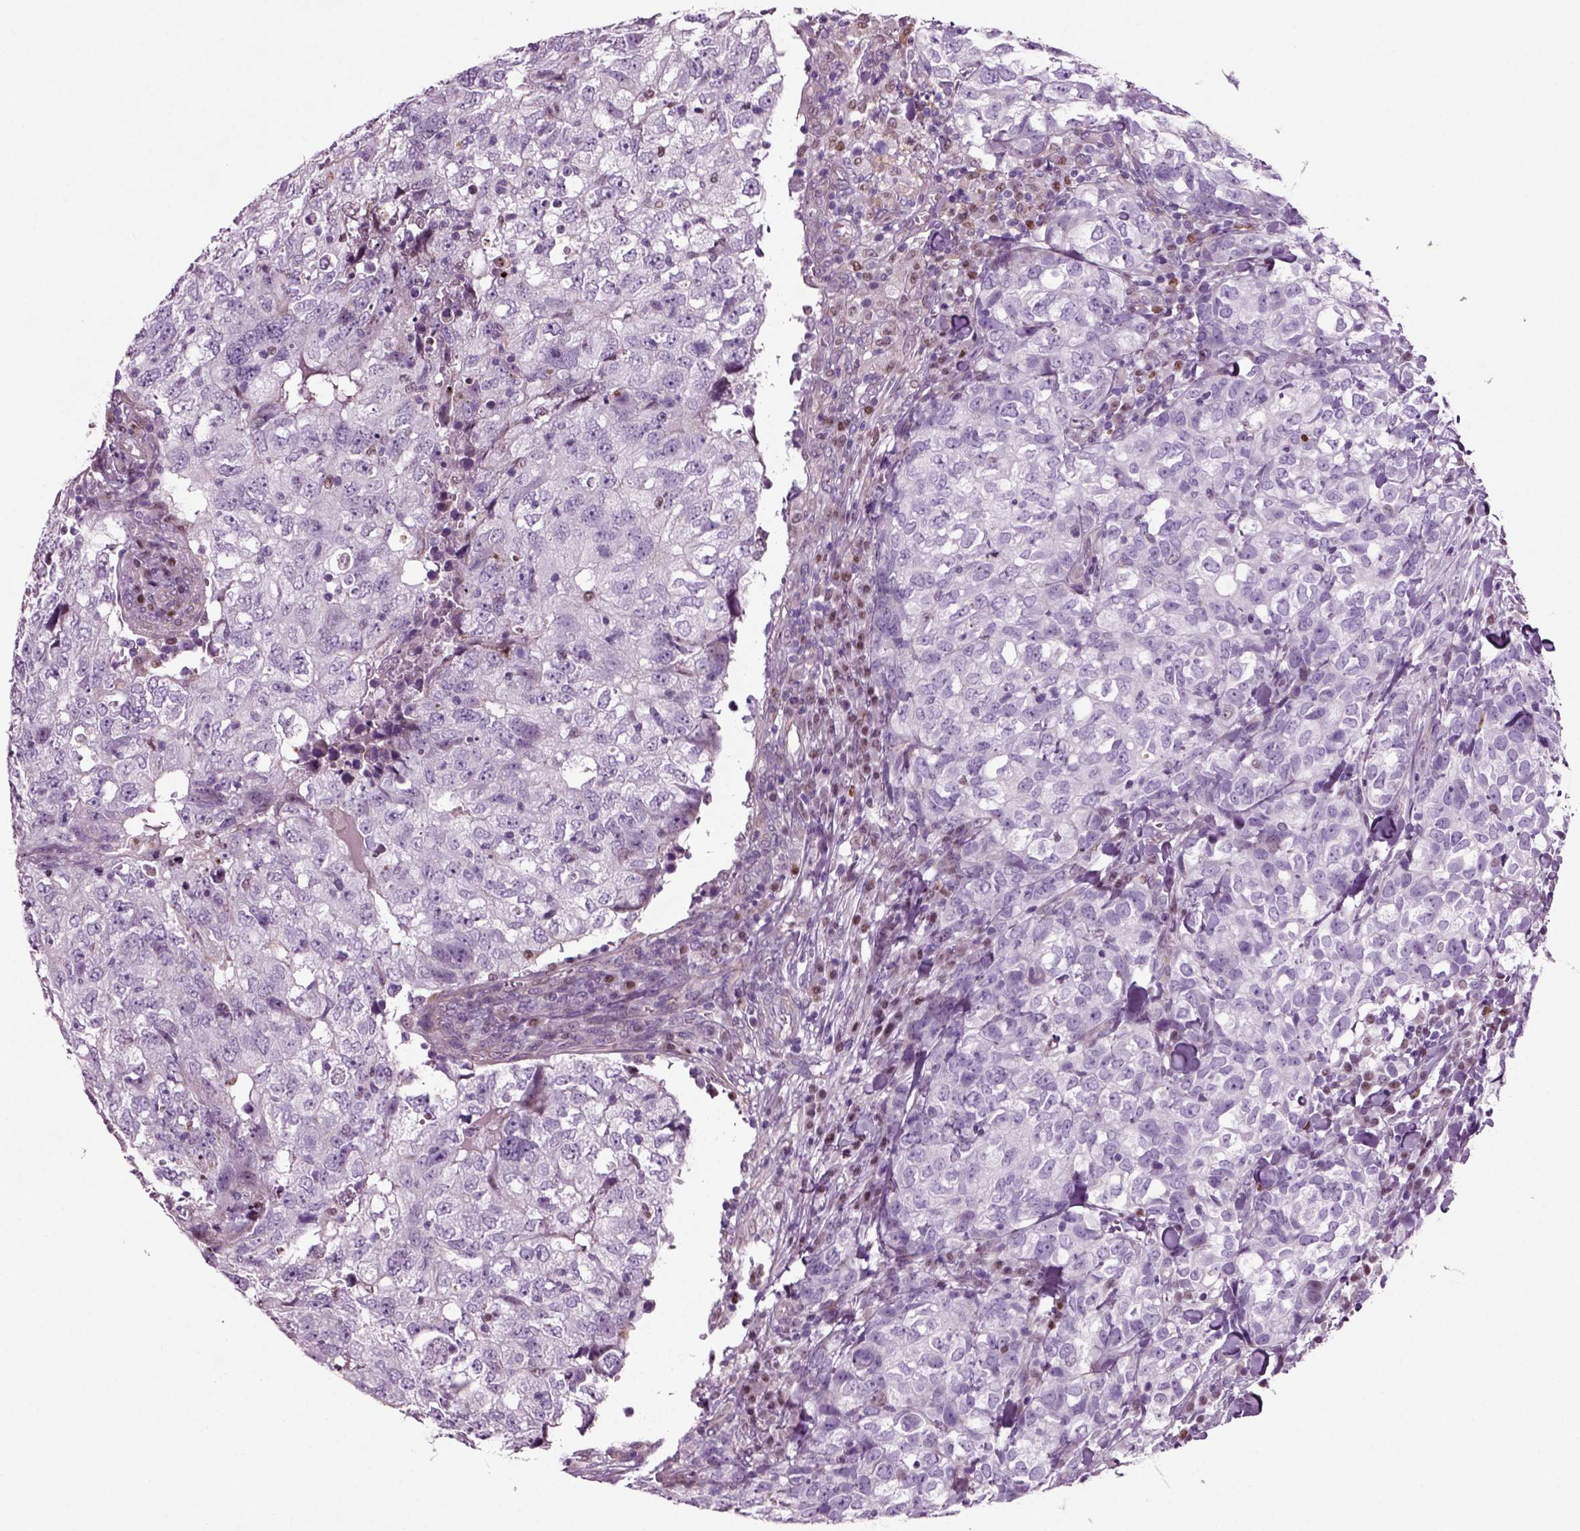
{"staining": {"intensity": "negative", "quantity": "none", "location": "none"}, "tissue": "breast cancer", "cell_type": "Tumor cells", "image_type": "cancer", "snomed": [{"axis": "morphology", "description": "Duct carcinoma"}, {"axis": "topography", "description": "Breast"}], "caption": "Human breast cancer (invasive ductal carcinoma) stained for a protein using IHC demonstrates no expression in tumor cells.", "gene": "ARID3A", "patient": {"sex": "female", "age": 30}}